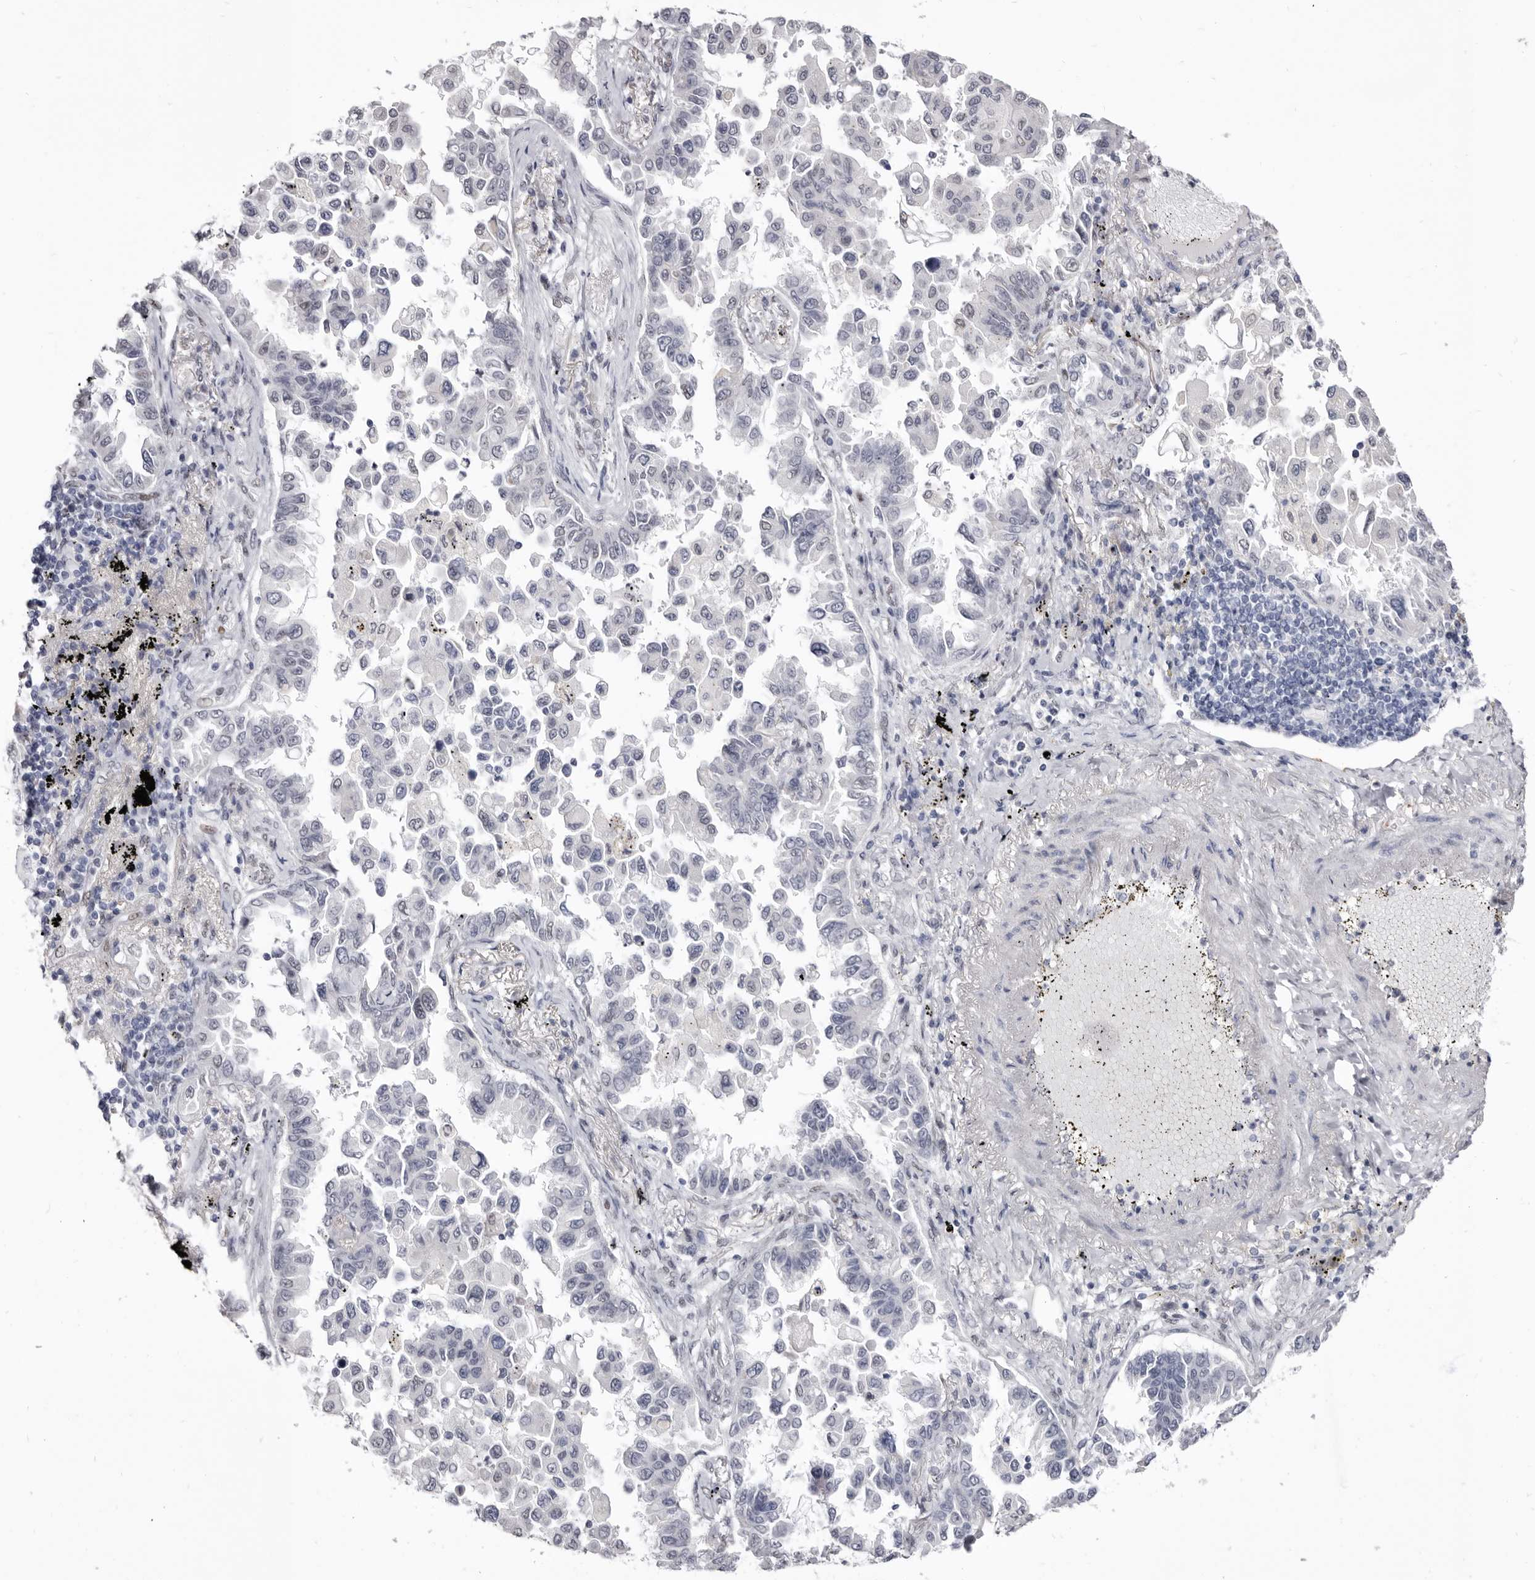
{"staining": {"intensity": "negative", "quantity": "none", "location": "none"}, "tissue": "lung cancer", "cell_type": "Tumor cells", "image_type": "cancer", "snomed": [{"axis": "morphology", "description": "Adenocarcinoma, NOS"}, {"axis": "topography", "description": "Lung"}], "caption": "An immunohistochemistry (IHC) photomicrograph of lung cancer is shown. There is no staining in tumor cells of lung cancer.", "gene": "ZNF326", "patient": {"sex": "female", "age": 67}}